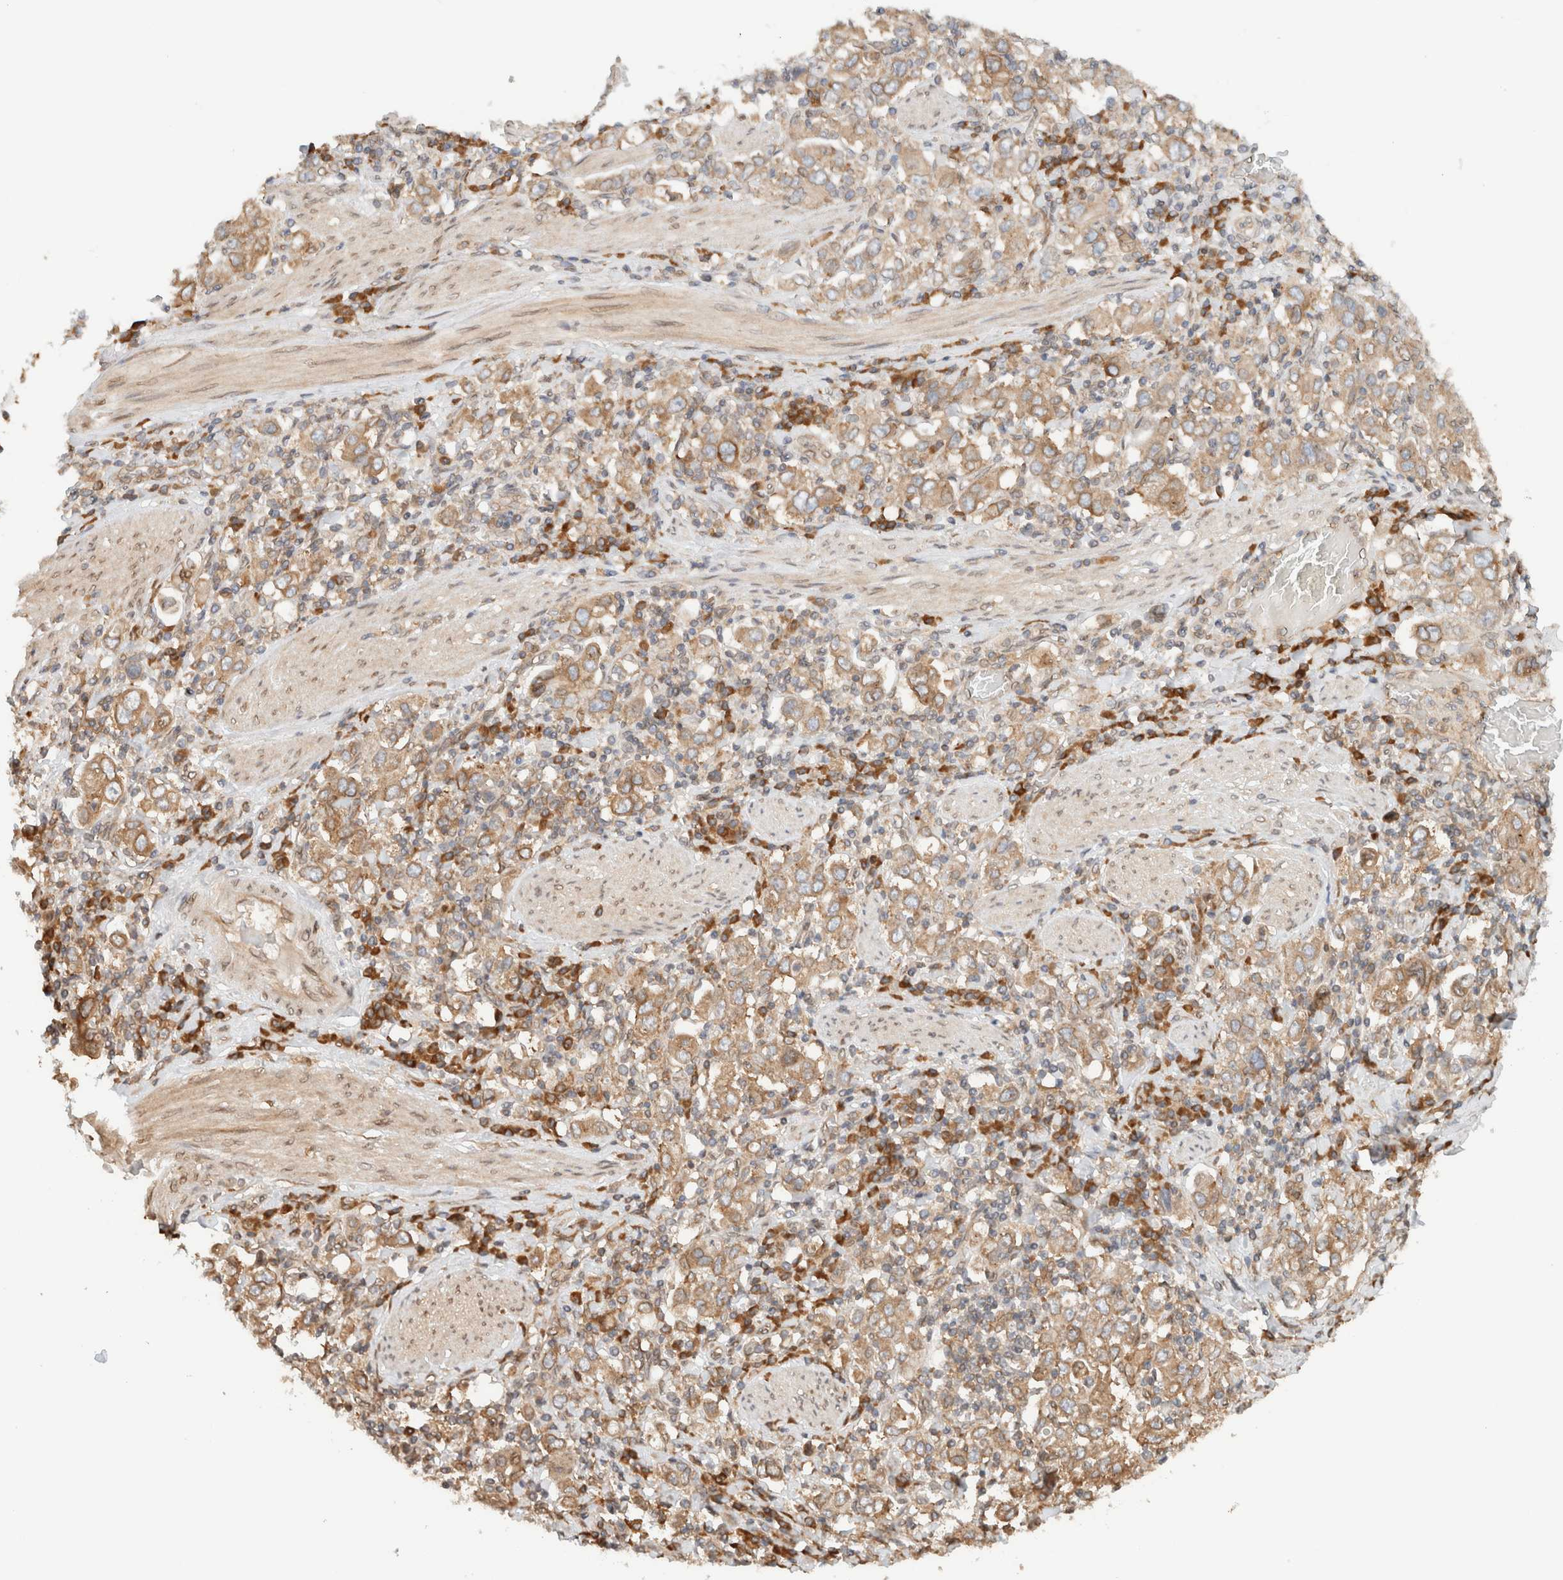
{"staining": {"intensity": "moderate", "quantity": ">75%", "location": "cytoplasmic/membranous"}, "tissue": "stomach cancer", "cell_type": "Tumor cells", "image_type": "cancer", "snomed": [{"axis": "morphology", "description": "Adenocarcinoma, NOS"}, {"axis": "topography", "description": "Stomach, upper"}], "caption": "Immunohistochemical staining of stomach cancer reveals medium levels of moderate cytoplasmic/membranous expression in about >75% of tumor cells.", "gene": "ARFGEF2", "patient": {"sex": "male", "age": 62}}